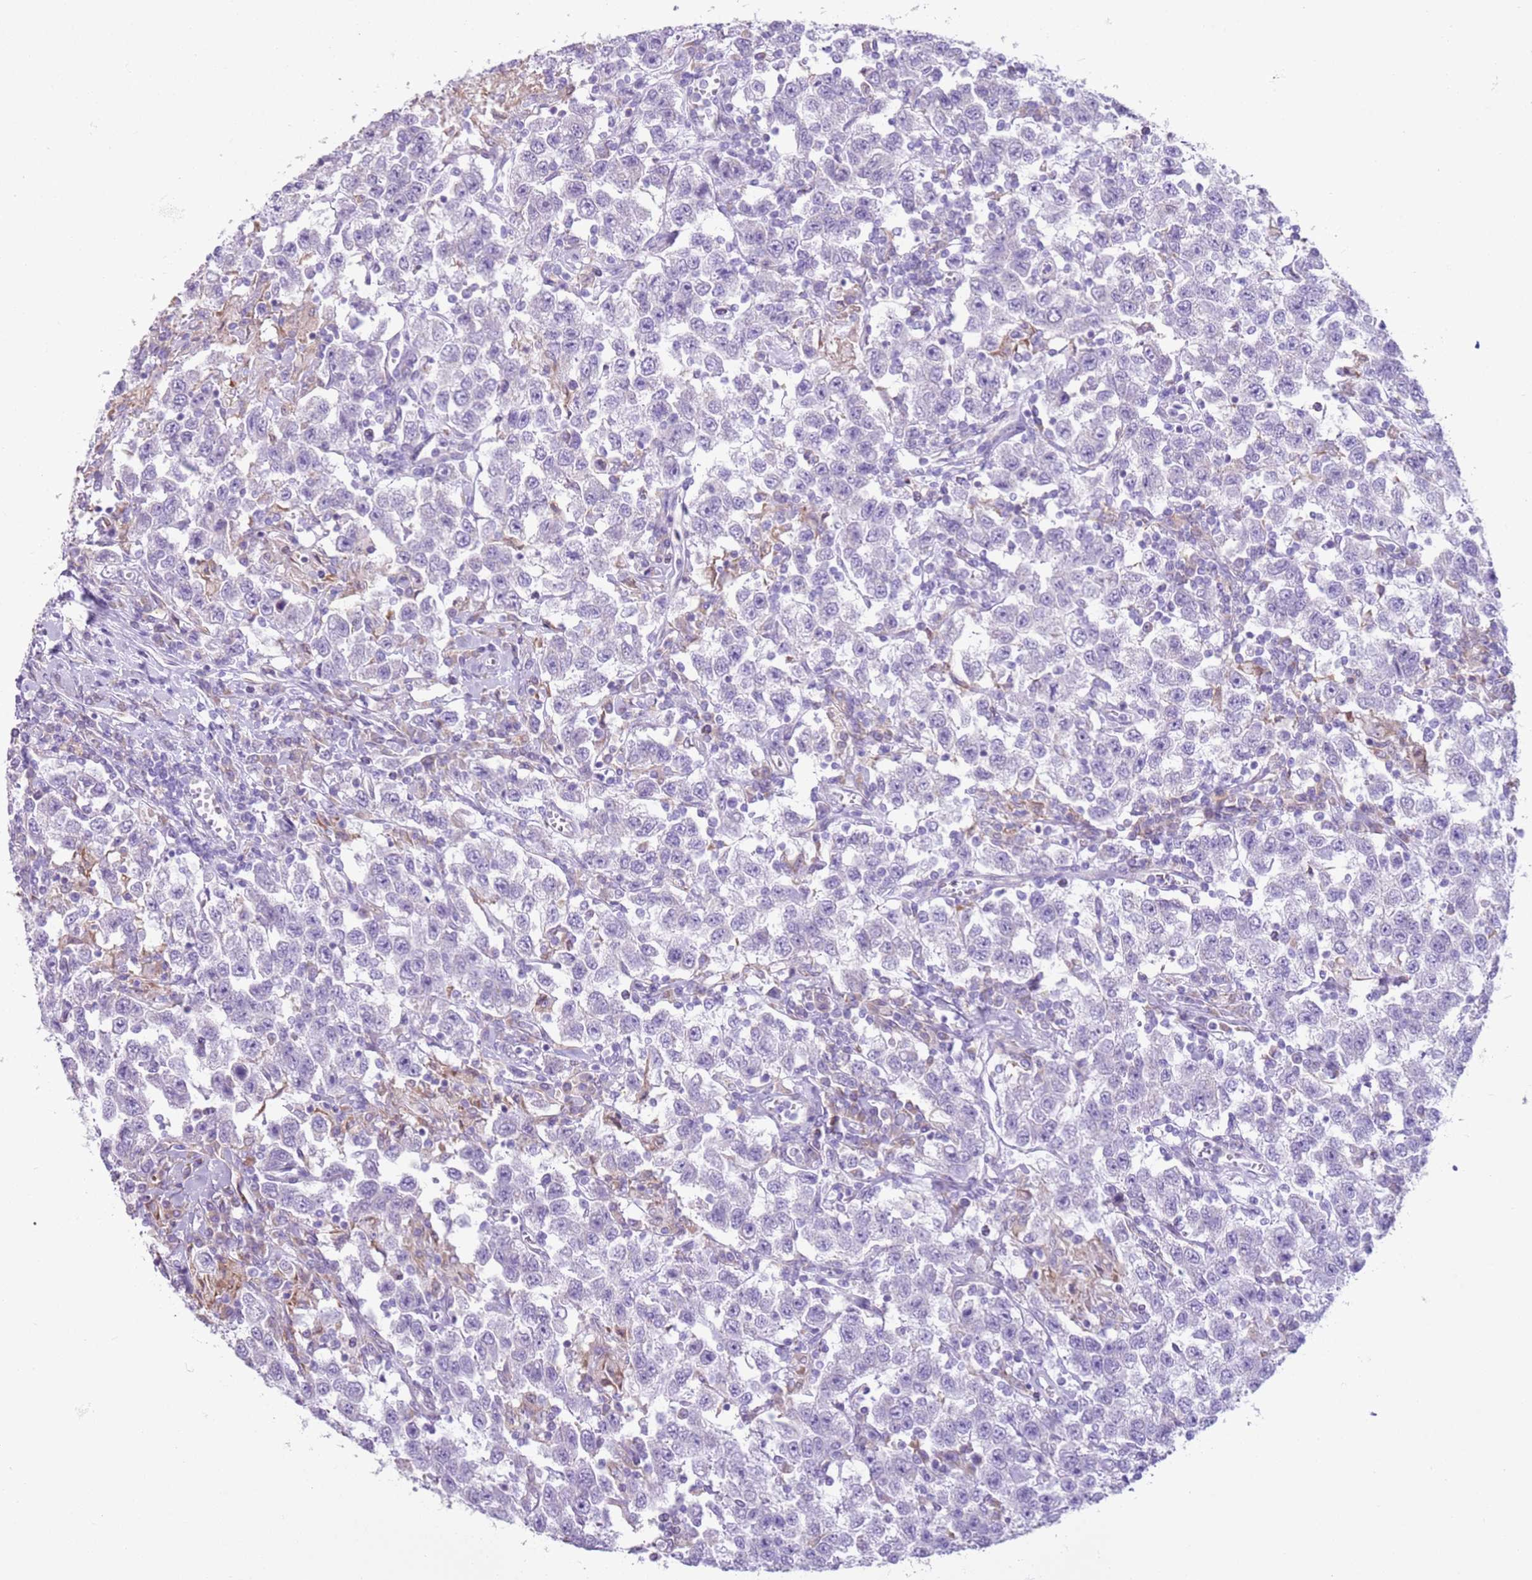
{"staining": {"intensity": "negative", "quantity": "none", "location": "none"}, "tissue": "testis cancer", "cell_type": "Tumor cells", "image_type": "cancer", "snomed": [{"axis": "morphology", "description": "Seminoma, NOS"}, {"axis": "topography", "description": "Testis"}], "caption": "Tumor cells are negative for brown protein staining in seminoma (testis).", "gene": "OAF", "patient": {"sex": "male", "age": 41}}